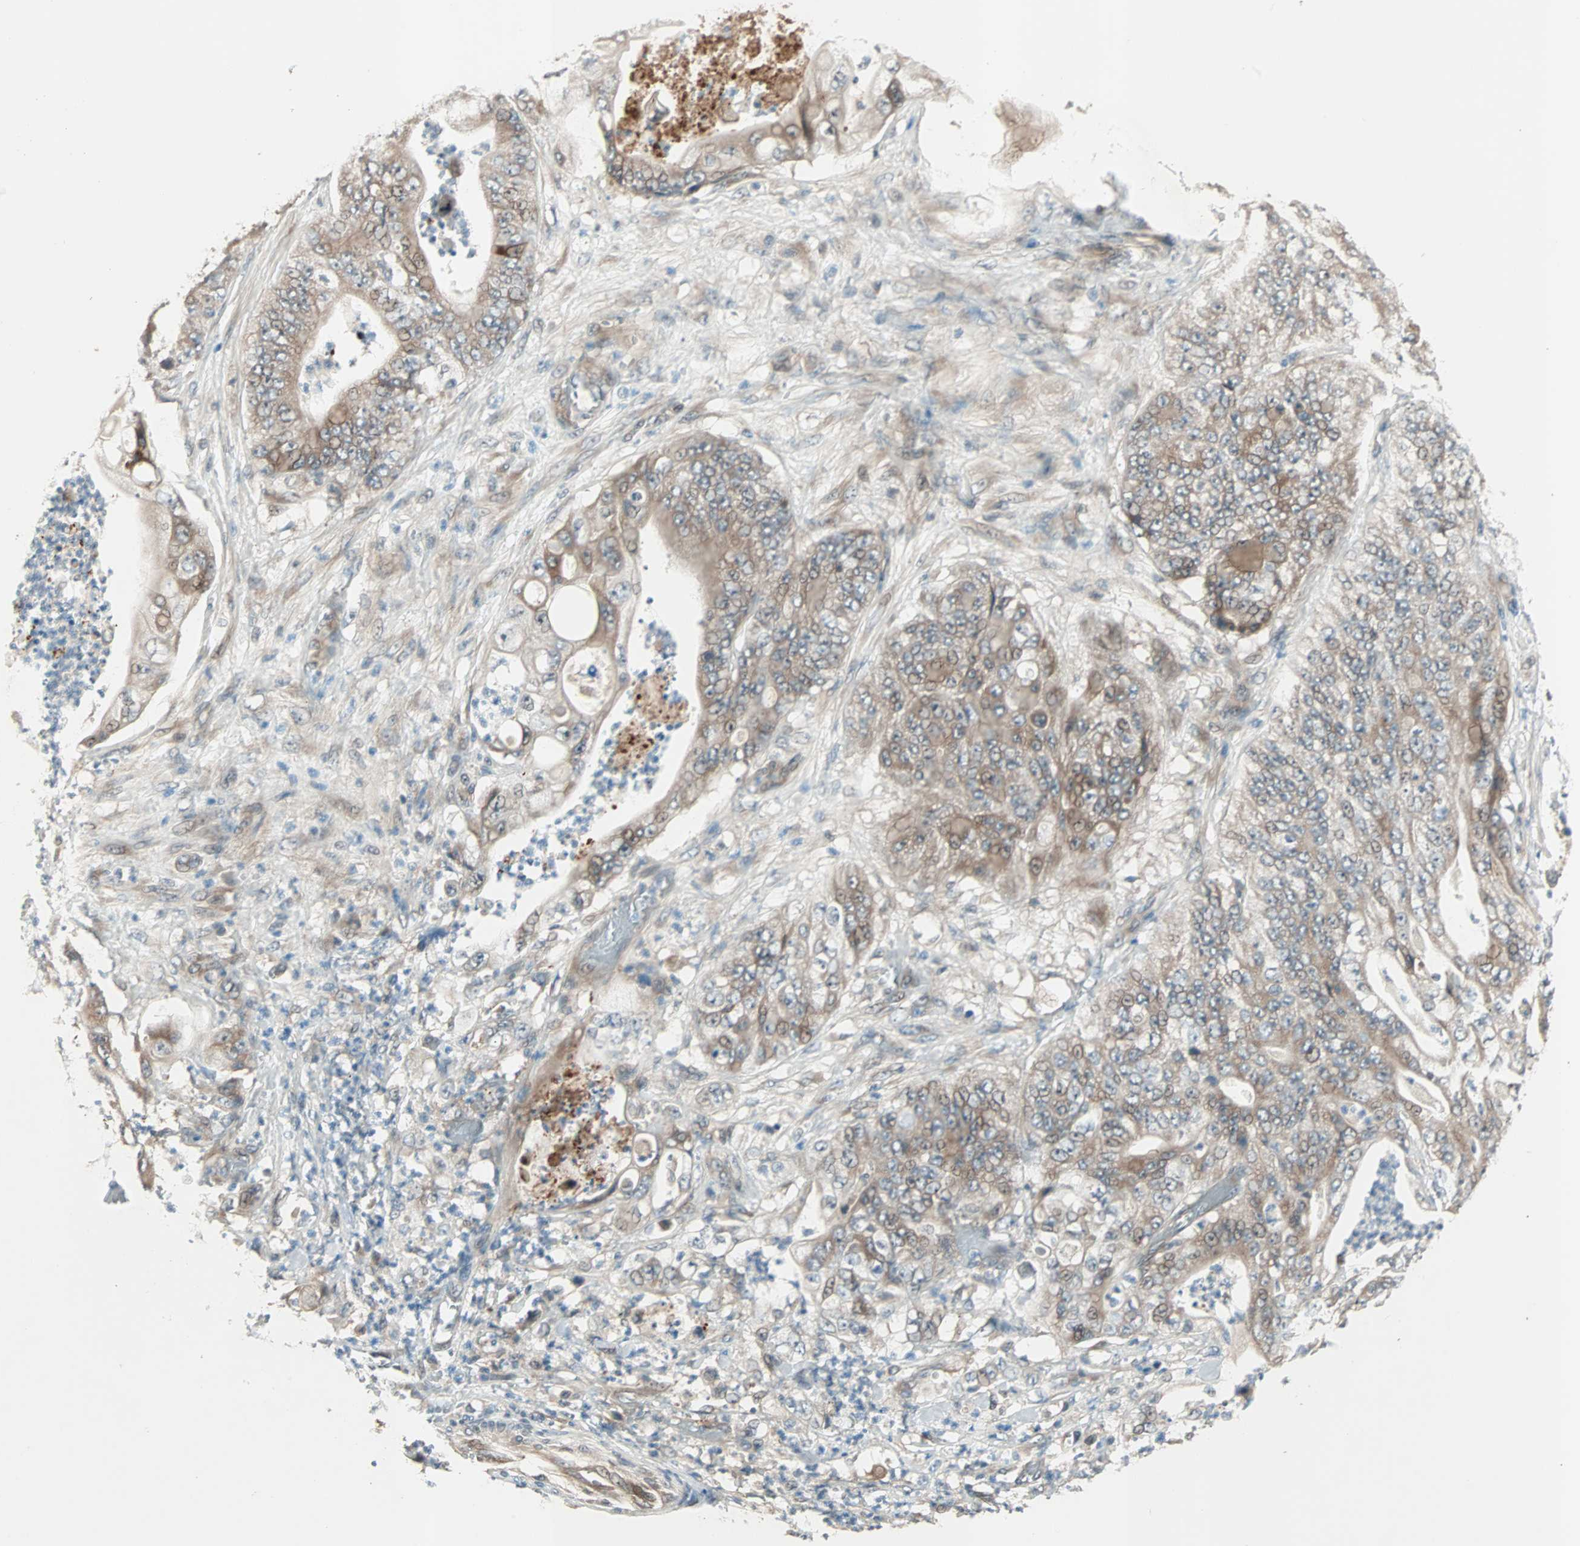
{"staining": {"intensity": "moderate", "quantity": ">75%", "location": "cytoplasmic/membranous"}, "tissue": "stomach cancer", "cell_type": "Tumor cells", "image_type": "cancer", "snomed": [{"axis": "morphology", "description": "Adenocarcinoma, NOS"}, {"axis": "topography", "description": "Stomach"}], "caption": "Immunohistochemistry of human stomach cancer (adenocarcinoma) demonstrates medium levels of moderate cytoplasmic/membranous expression in about >75% of tumor cells.", "gene": "PGBD1", "patient": {"sex": "female", "age": 73}}